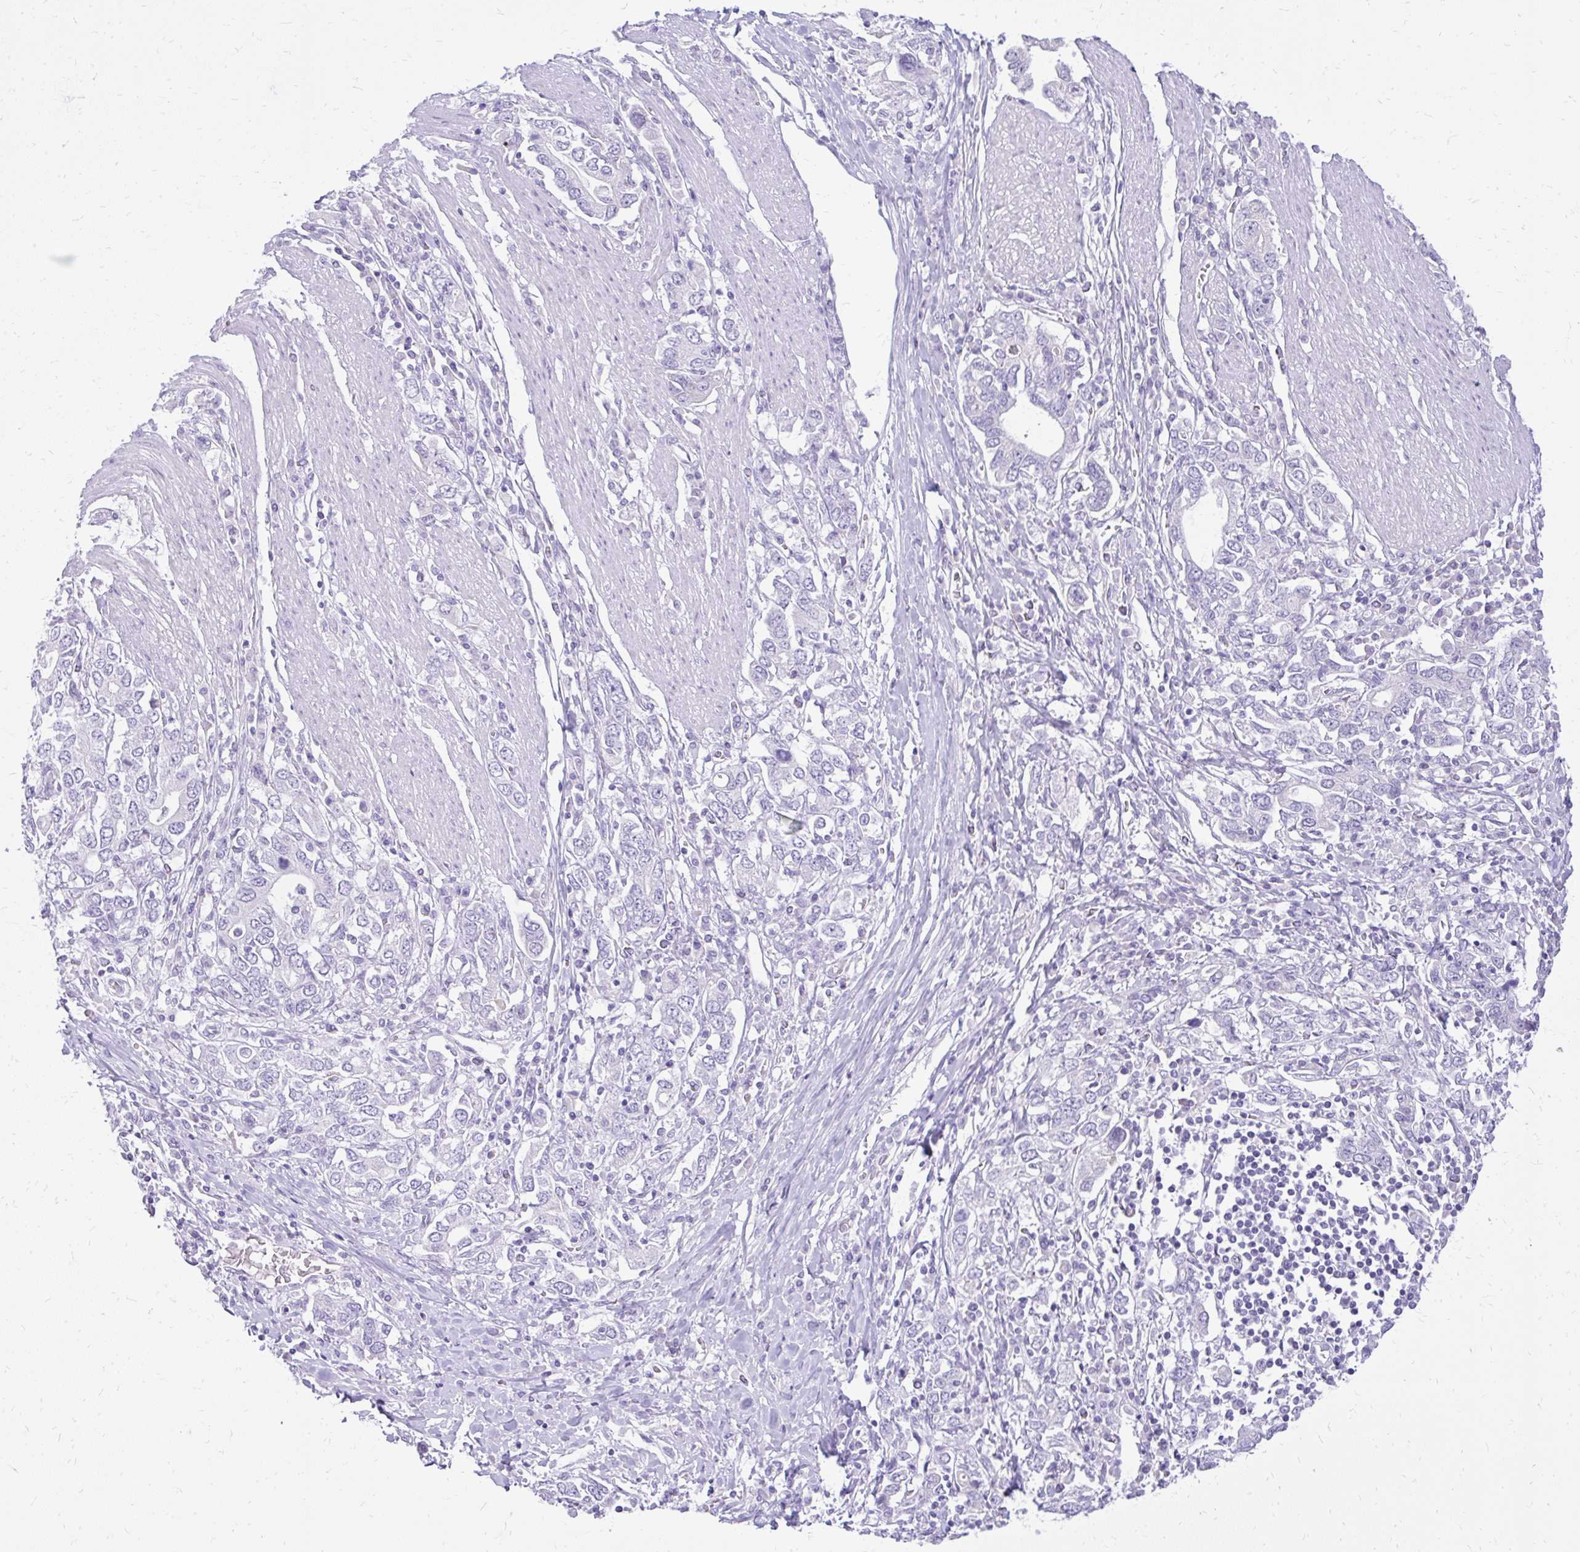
{"staining": {"intensity": "negative", "quantity": "none", "location": "none"}, "tissue": "stomach cancer", "cell_type": "Tumor cells", "image_type": "cancer", "snomed": [{"axis": "morphology", "description": "Adenocarcinoma, NOS"}, {"axis": "topography", "description": "Stomach, upper"}, {"axis": "topography", "description": "Stomach"}], "caption": "Stomach cancer was stained to show a protein in brown. There is no significant staining in tumor cells.", "gene": "PRAP1", "patient": {"sex": "male", "age": 62}}